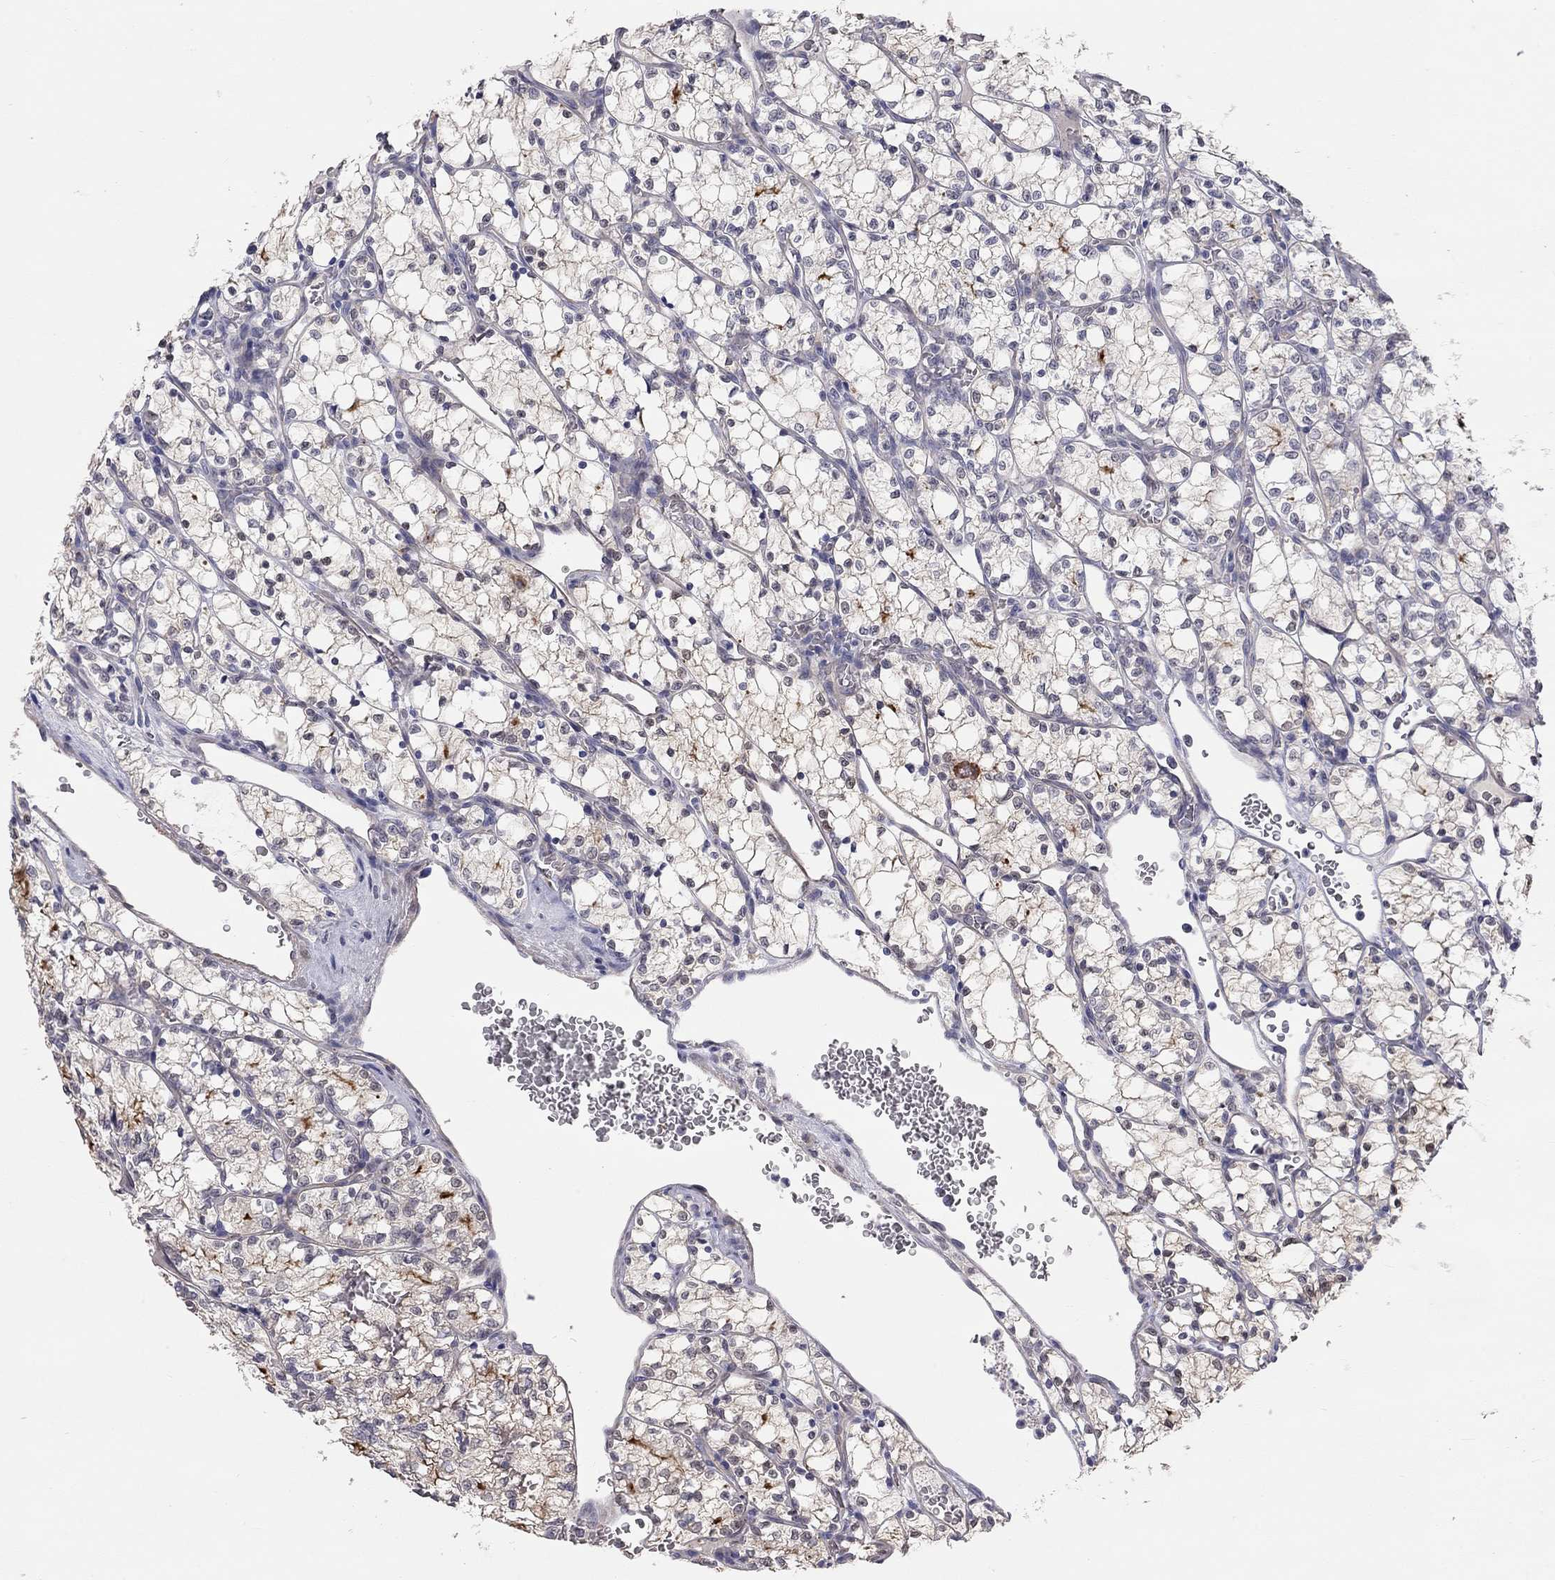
{"staining": {"intensity": "negative", "quantity": "none", "location": "none"}, "tissue": "renal cancer", "cell_type": "Tumor cells", "image_type": "cancer", "snomed": [{"axis": "morphology", "description": "Adenocarcinoma, NOS"}, {"axis": "topography", "description": "Kidney"}], "caption": "Tumor cells are negative for protein expression in human renal adenocarcinoma.", "gene": "PAPSS2", "patient": {"sex": "female", "age": 69}}